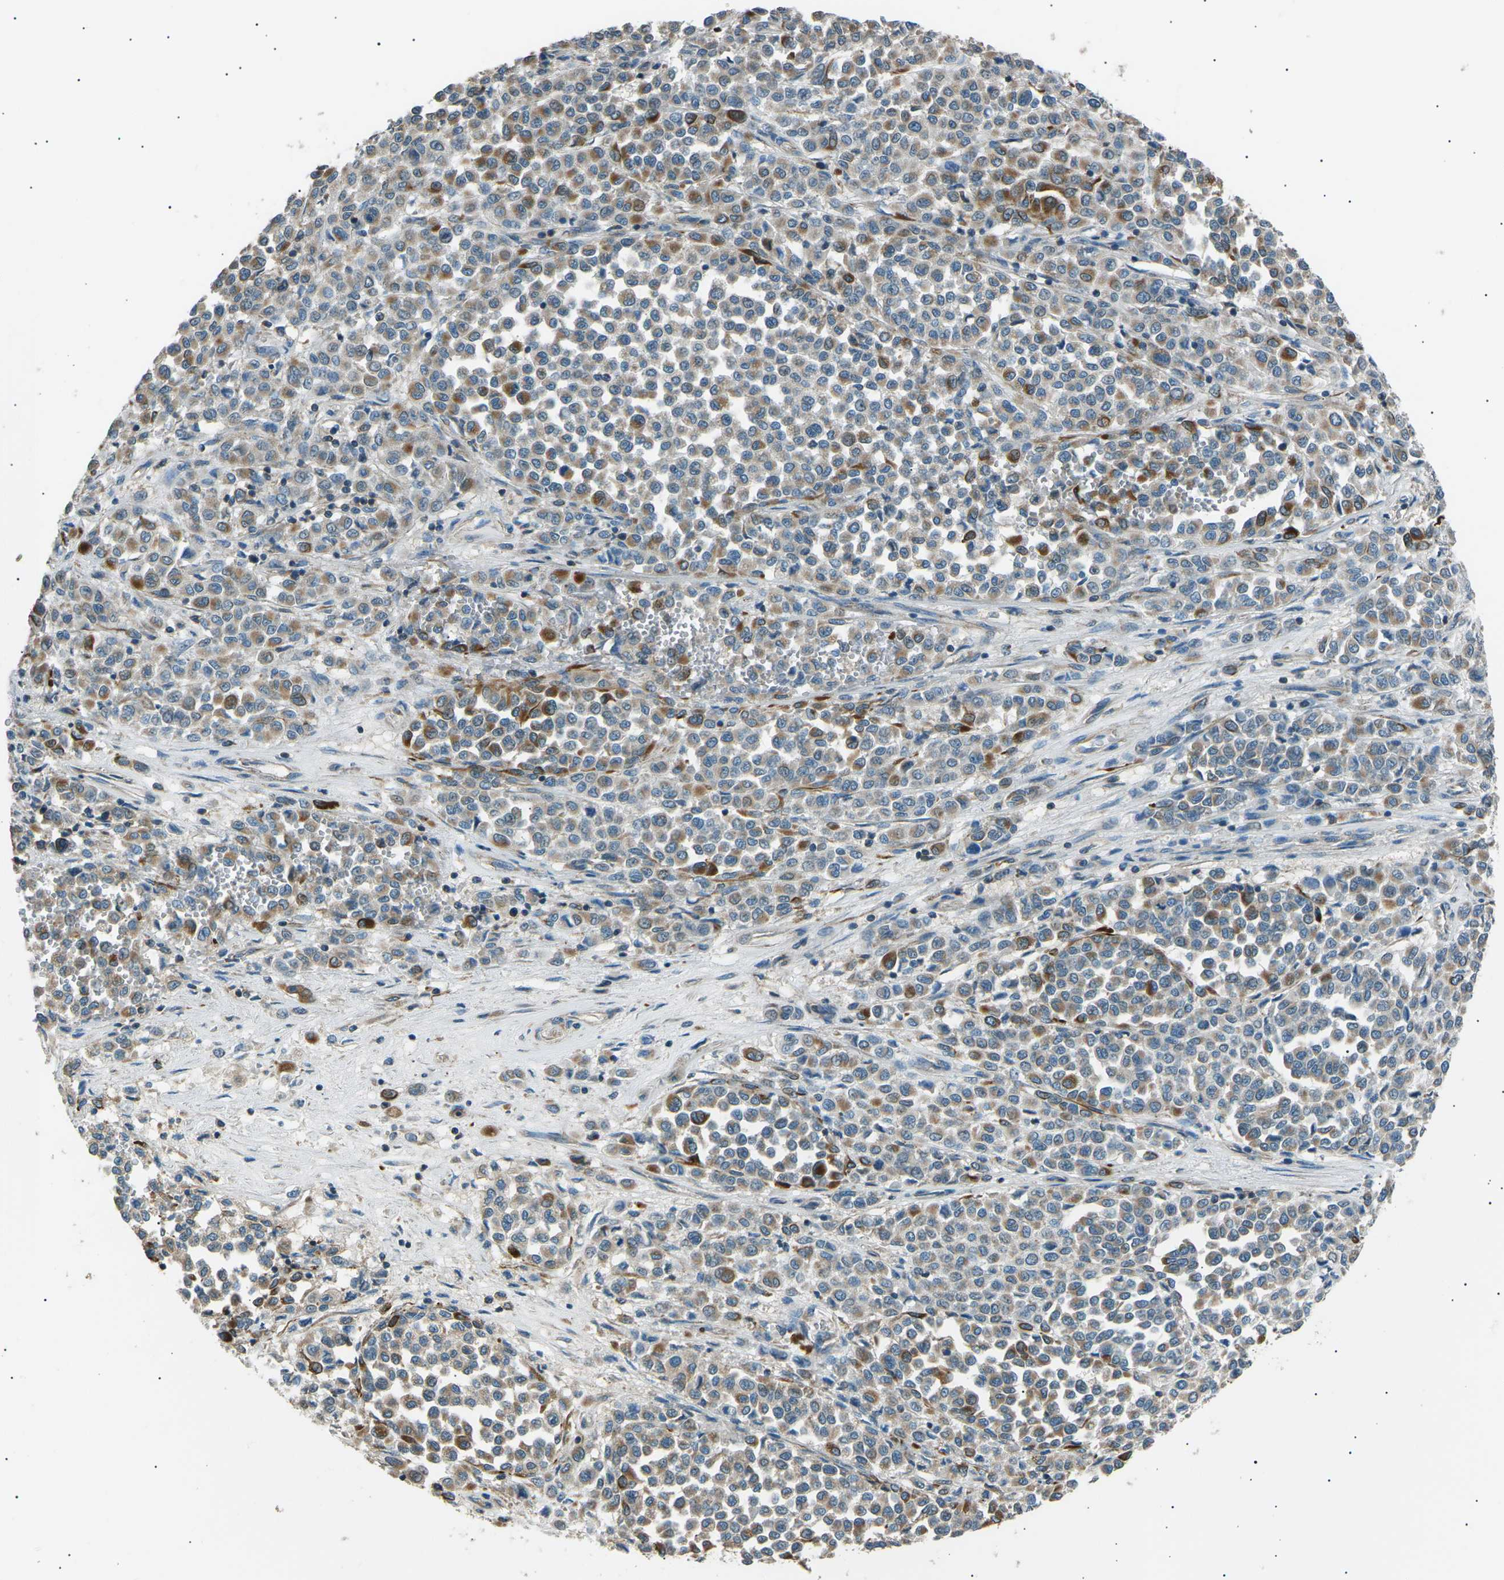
{"staining": {"intensity": "moderate", "quantity": ">75%", "location": "cytoplasmic/membranous"}, "tissue": "melanoma", "cell_type": "Tumor cells", "image_type": "cancer", "snomed": [{"axis": "morphology", "description": "Malignant melanoma, Metastatic site"}, {"axis": "topography", "description": "Pancreas"}], "caption": "Immunohistochemistry (DAB) staining of human malignant melanoma (metastatic site) reveals moderate cytoplasmic/membranous protein positivity in approximately >75% of tumor cells.", "gene": "SLK", "patient": {"sex": "female", "age": 30}}